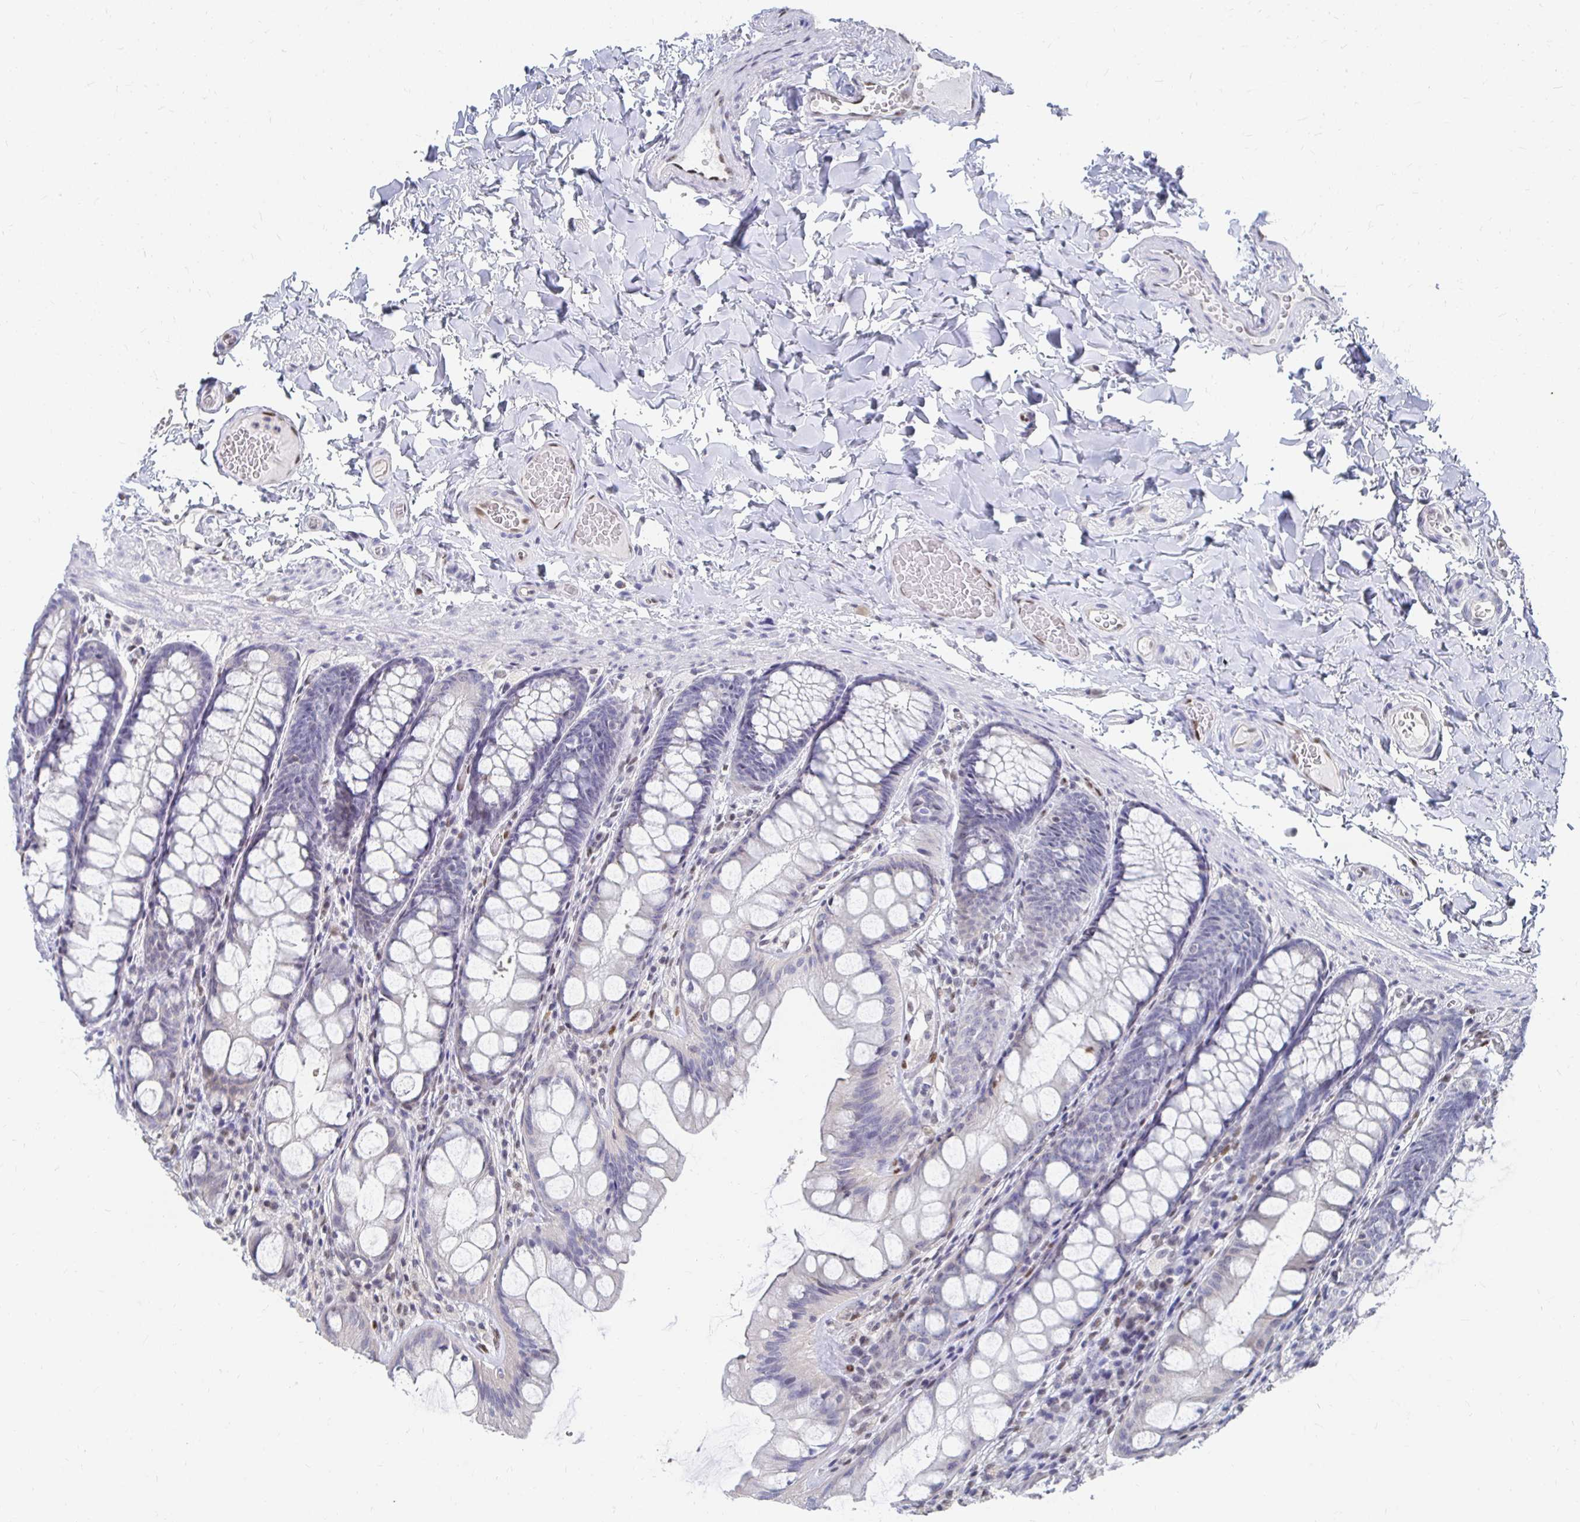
{"staining": {"intensity": "moderate", "quantity": ">75%", "location": "nuclear"}, "tissue": "colon", "cell_type": "Endothelial cells", "image_type": "normal", "snomed": [{"axis": "morphology", "description": "Normal tissue, NOS"}, {"axis": "topography", "description": "Colon"}], "caption": "This is a photomicrograph of immunohistochemistry (IHC) staining of unremarkable colon, which shows moderate positivity in the nuclear of endothelial cells.", "gene": "CLIC3", "patient": {"sex": "male", "age": 47}}